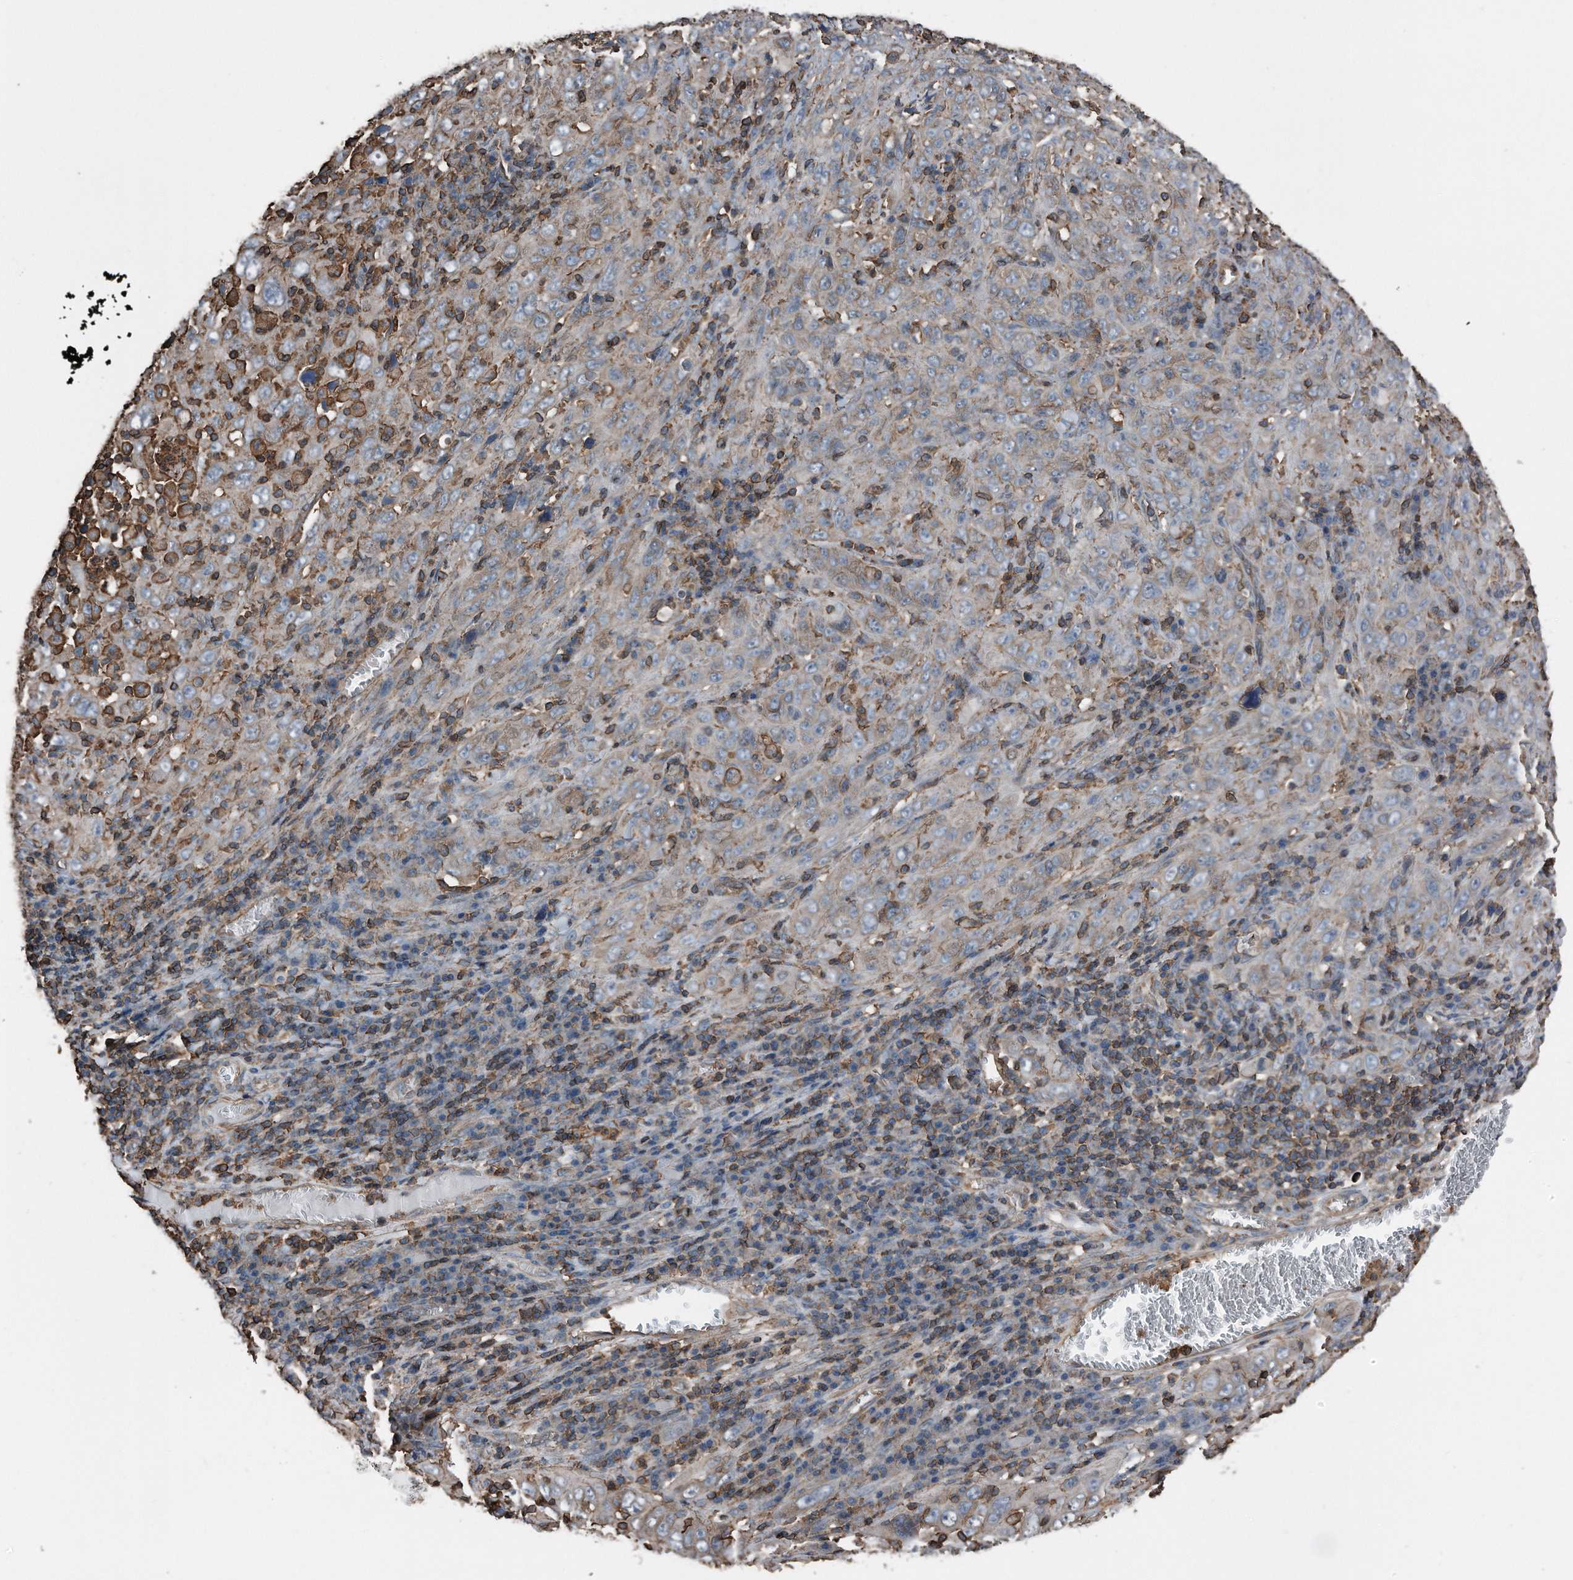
{"staining": {"intensity": "weak", "quantity": "25%-75%", "location": "cytoplasmic/membranous"}, "tissue": "cervical cancer", "cell_type": "Tumor cells", "image_type": "cancer", "snomed": [{"axis": "morphology", "description": "Squamous cell carcinoma, NOS"}, {"axis": "topography", "description": "Cervix"}], "caption": "Protein expression analysis of human cervical squamous cell carcinoma reveals weak cytoplasmic/membranous positivity in about 25%-75% of tumor cells.", "gene": "RSPO3", "patient": {"sex": "female", "age": 46}}